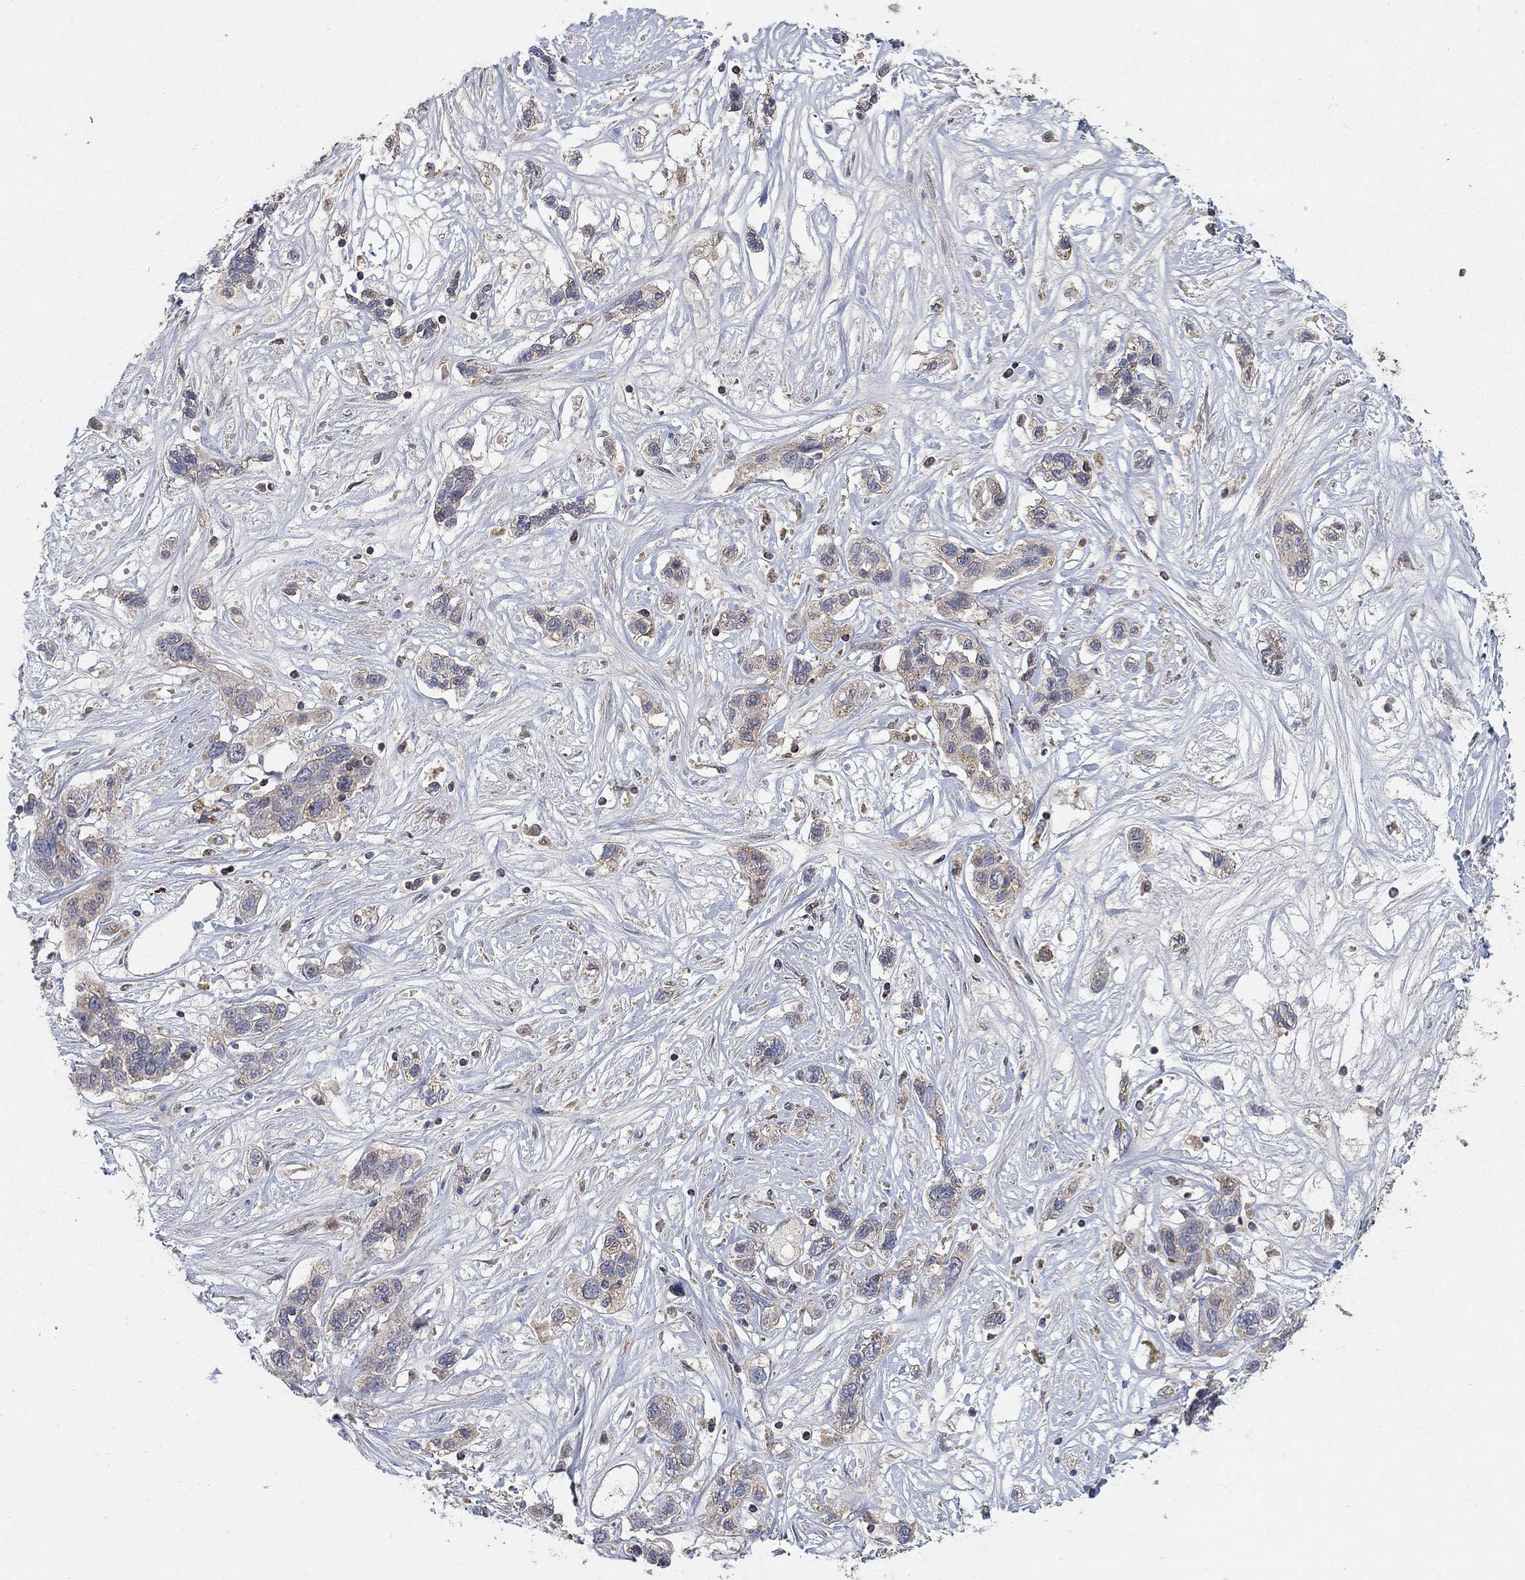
{"staining": {"intensity": "weak", "quantity": ">75%", "location": "cytoplasmic/membranous"}, "tissue": "liver cancer", "cell_type": "Tumor cells", "image_type": "cancer", "snomed": [{"axis": "morphology", "description": "Adenocarcinoma, NOS"}, {"axis": "morphology", "description": "Cholangiocarcinoma"}, {"axis": "topography", "description": "Liver"}], "caption": "Immunohistochemical staining of liver cancer (cholangiocarcinoma) reveals weak cytoplasmic/membranous protein expression in about >75% of tumor cells. (DAB (3,3'-diaminobenzidine) IHC, brown staining for protein, blue staining for nuclei).", "gene": "GPSM1", "patient": {"sex": "male", "age": 64}}